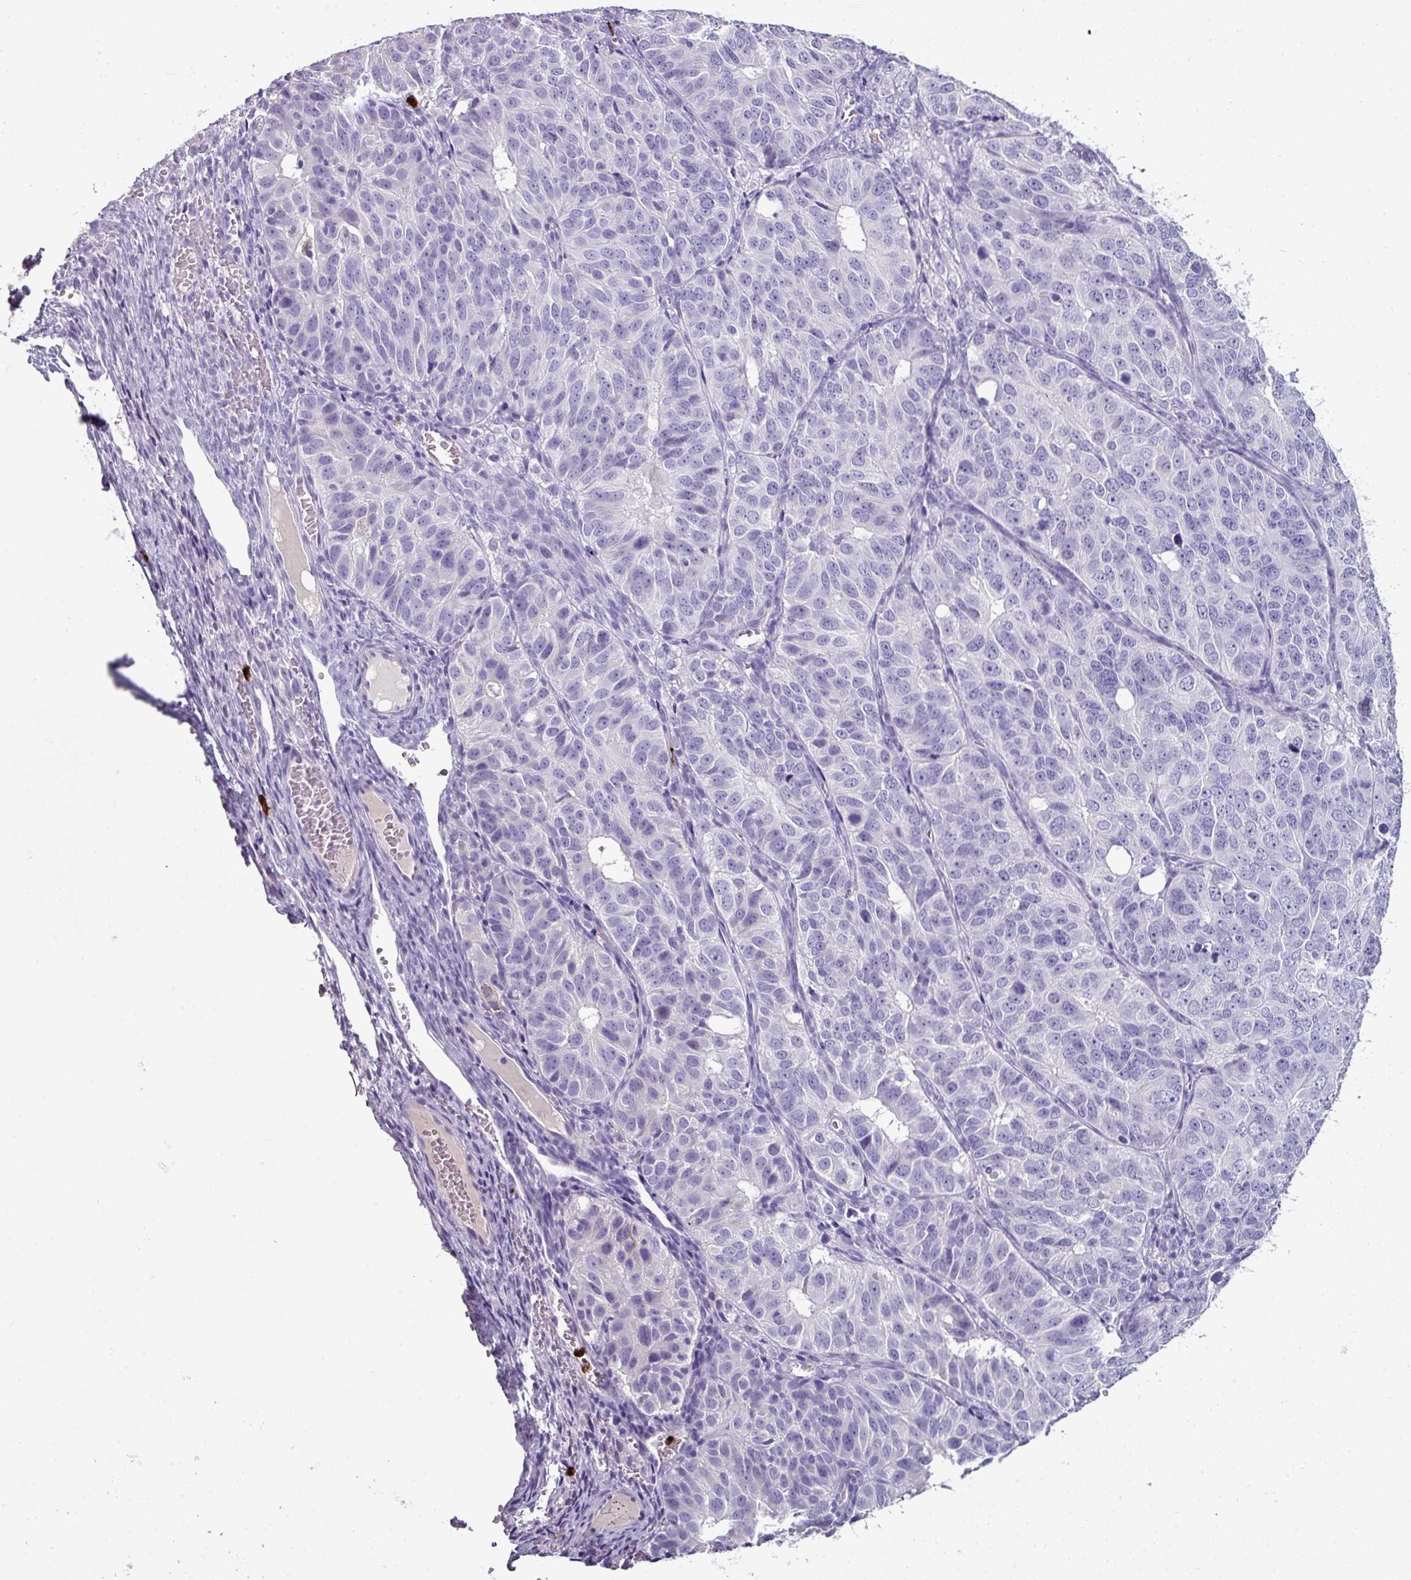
{"staining": {"intensity": "negative", "quantity": "none", "location": "none"}, "tissue": "ovarian cancer", "cell_type": "Tumor cells", "image_type": "cancer", "snomed": [{"axis": "morphology", "description": "Carcinoma, endometroid"}, {"axis": "topography", "description": "Ovary"}], "caption": "IHC image of endometroid carcinoma (ovarian) stained for a protein (brown), which shows no staining in tumor cells.", "gene": "CTSG", "patient": {"sex": "female", "age": 51}}